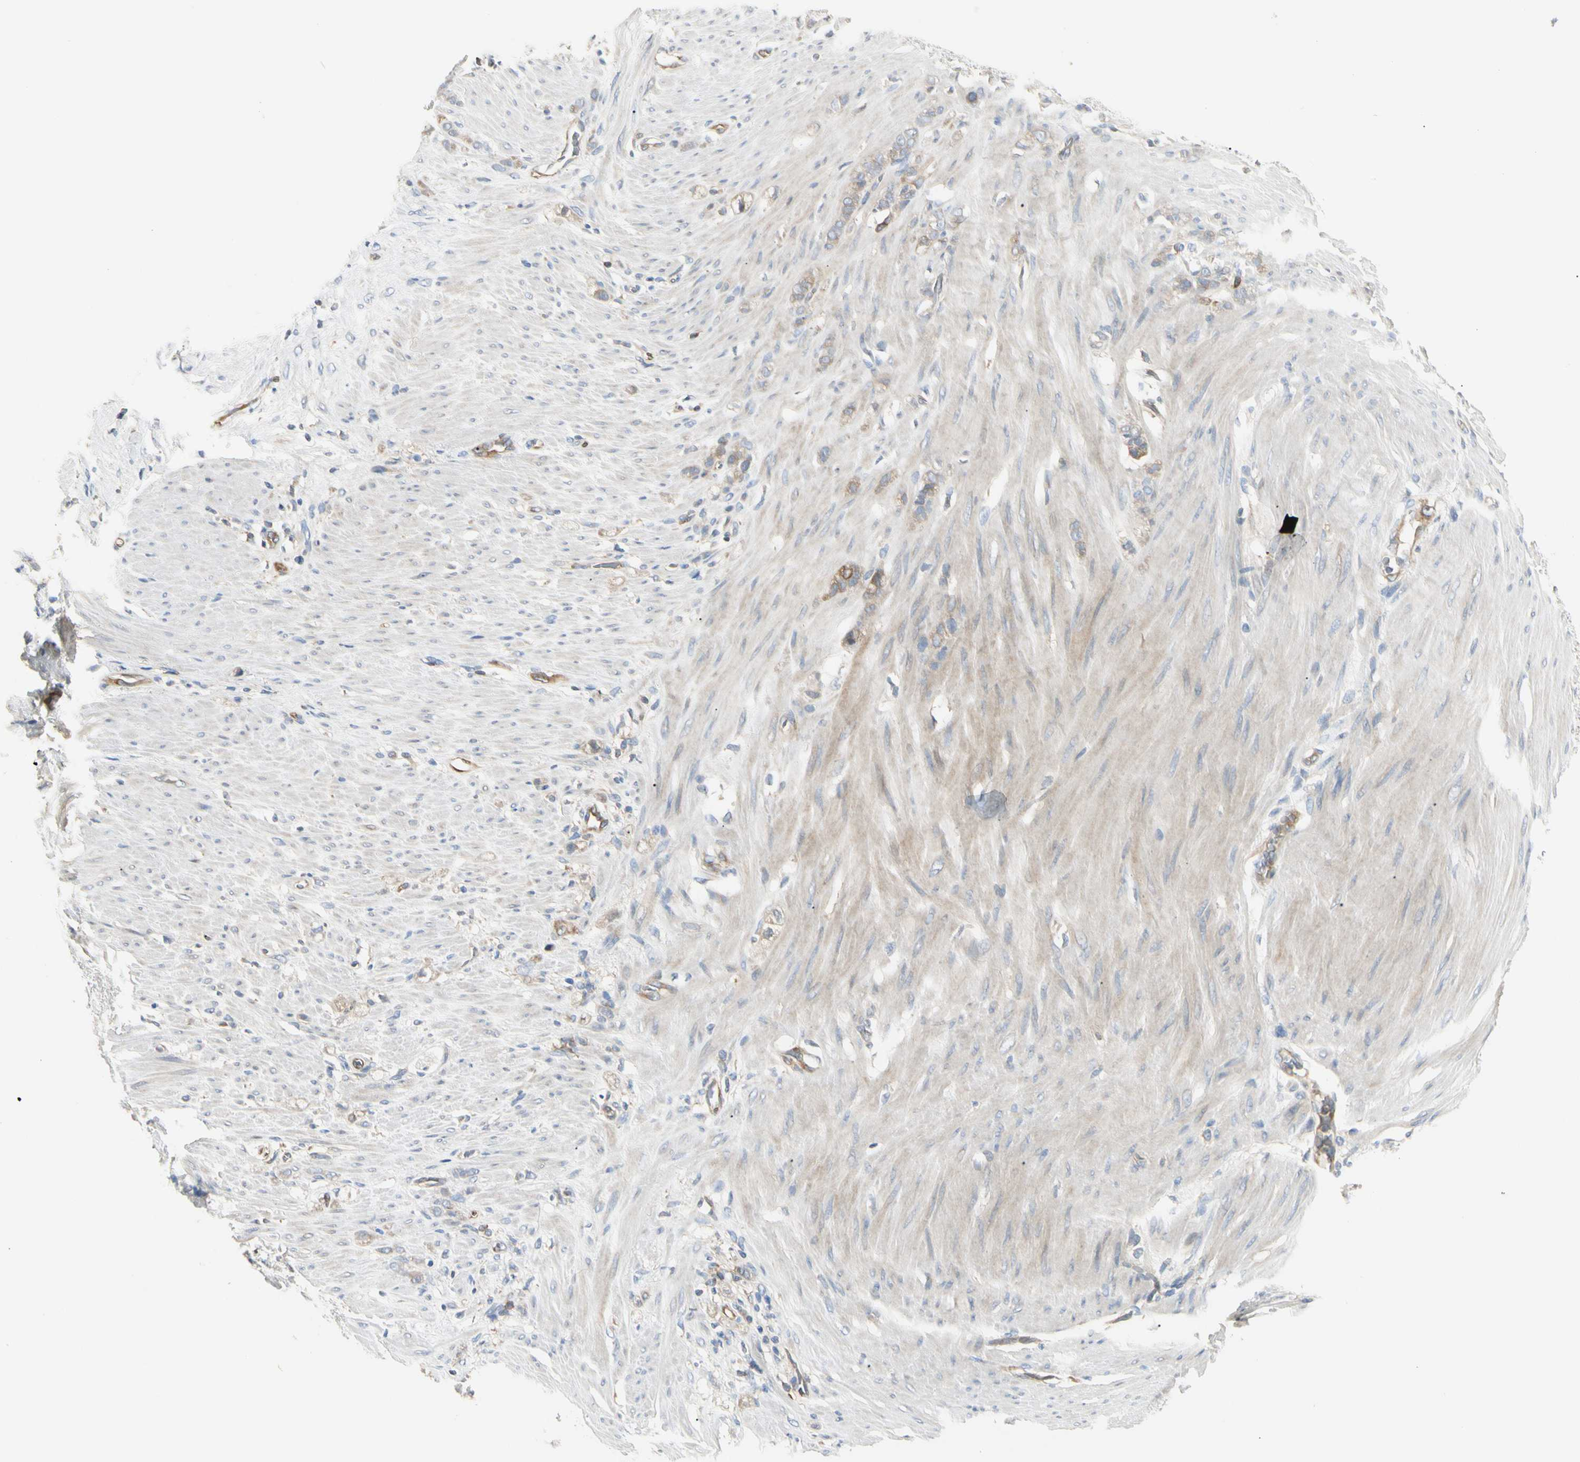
{"staining": {"intensity": "moderate", "quantity": ">75%", "location": "cytoplasmic/membranous"}, "tissue": "stomach cancer", "cell_type": "Tumor cells", "image_type": "cancer", "snomed": [{"axis": "morphology", "description": "Adenocarcinoma, NOS"}, {"axis": "topography", "description": "Stomach"}], "caption": "A photomicrograph of human stomach cancer (adenocarcinoma) stained for a protein shows moderate cytoplasmic/membranous brown staining in tumor cells.", "gene": "NFKB2", "patient": {"sex": "male", "age": 82}}